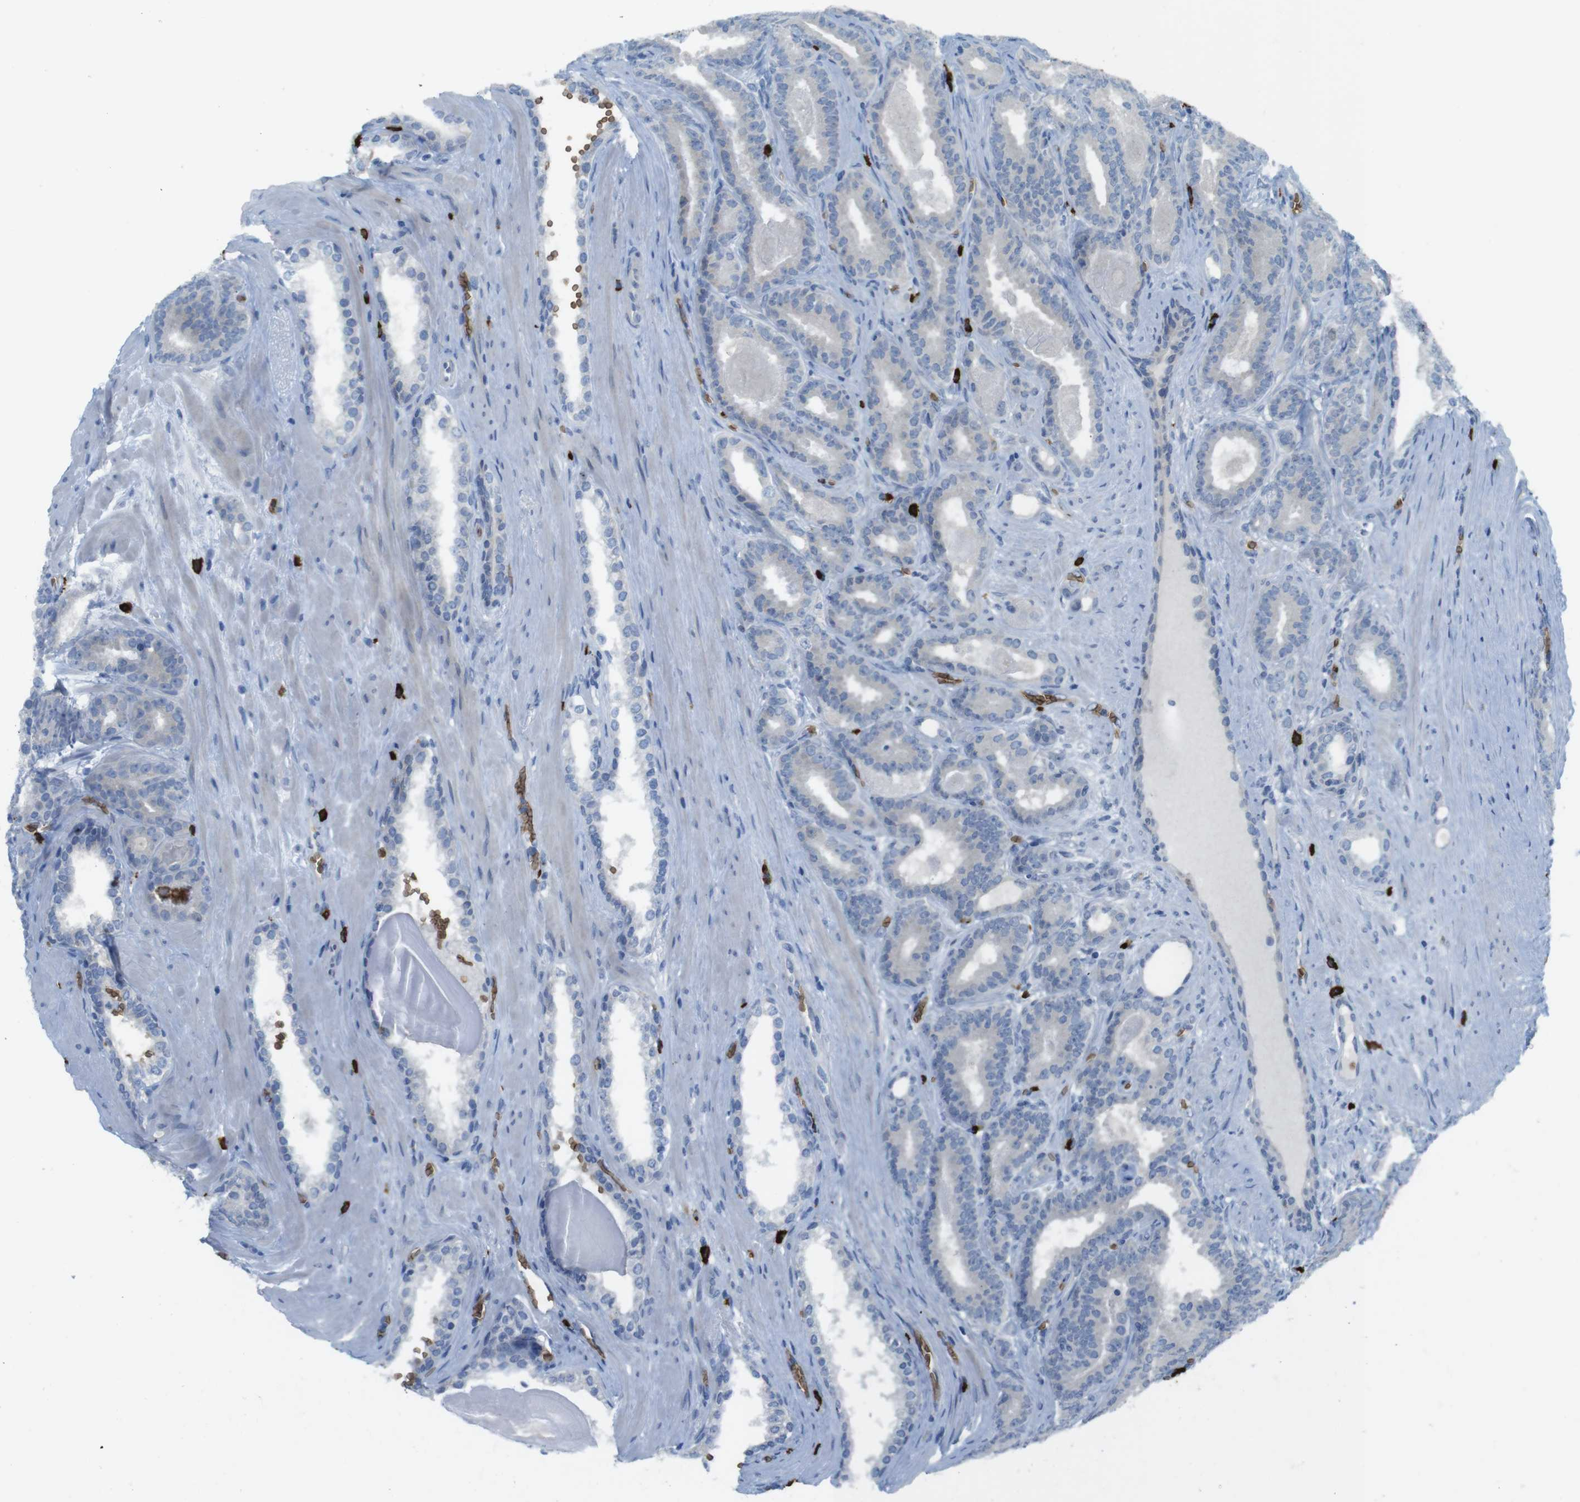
{"staining": {"intensity": "negative", "quantity": "none", "location": "none"}, "tissue": "prostate cancer", "cell_type": "Tumor cells", "image_type": "cancer", "snomed": [{"axis": "morphology", "description": "Adenocarcinoma, High grade"}, {"axis": "topography", "description": "Prostate"}], "caption": "Protein analysis of prostate high-grade adenocarcinoma exhibits no significant staining in tumor cells. (DAB (3,3'-diaminobenzidine) immunohistochemistry (IHC), high magnification).", "gene": "GYPA", "patient": {"sex": "male", "age": 60}}